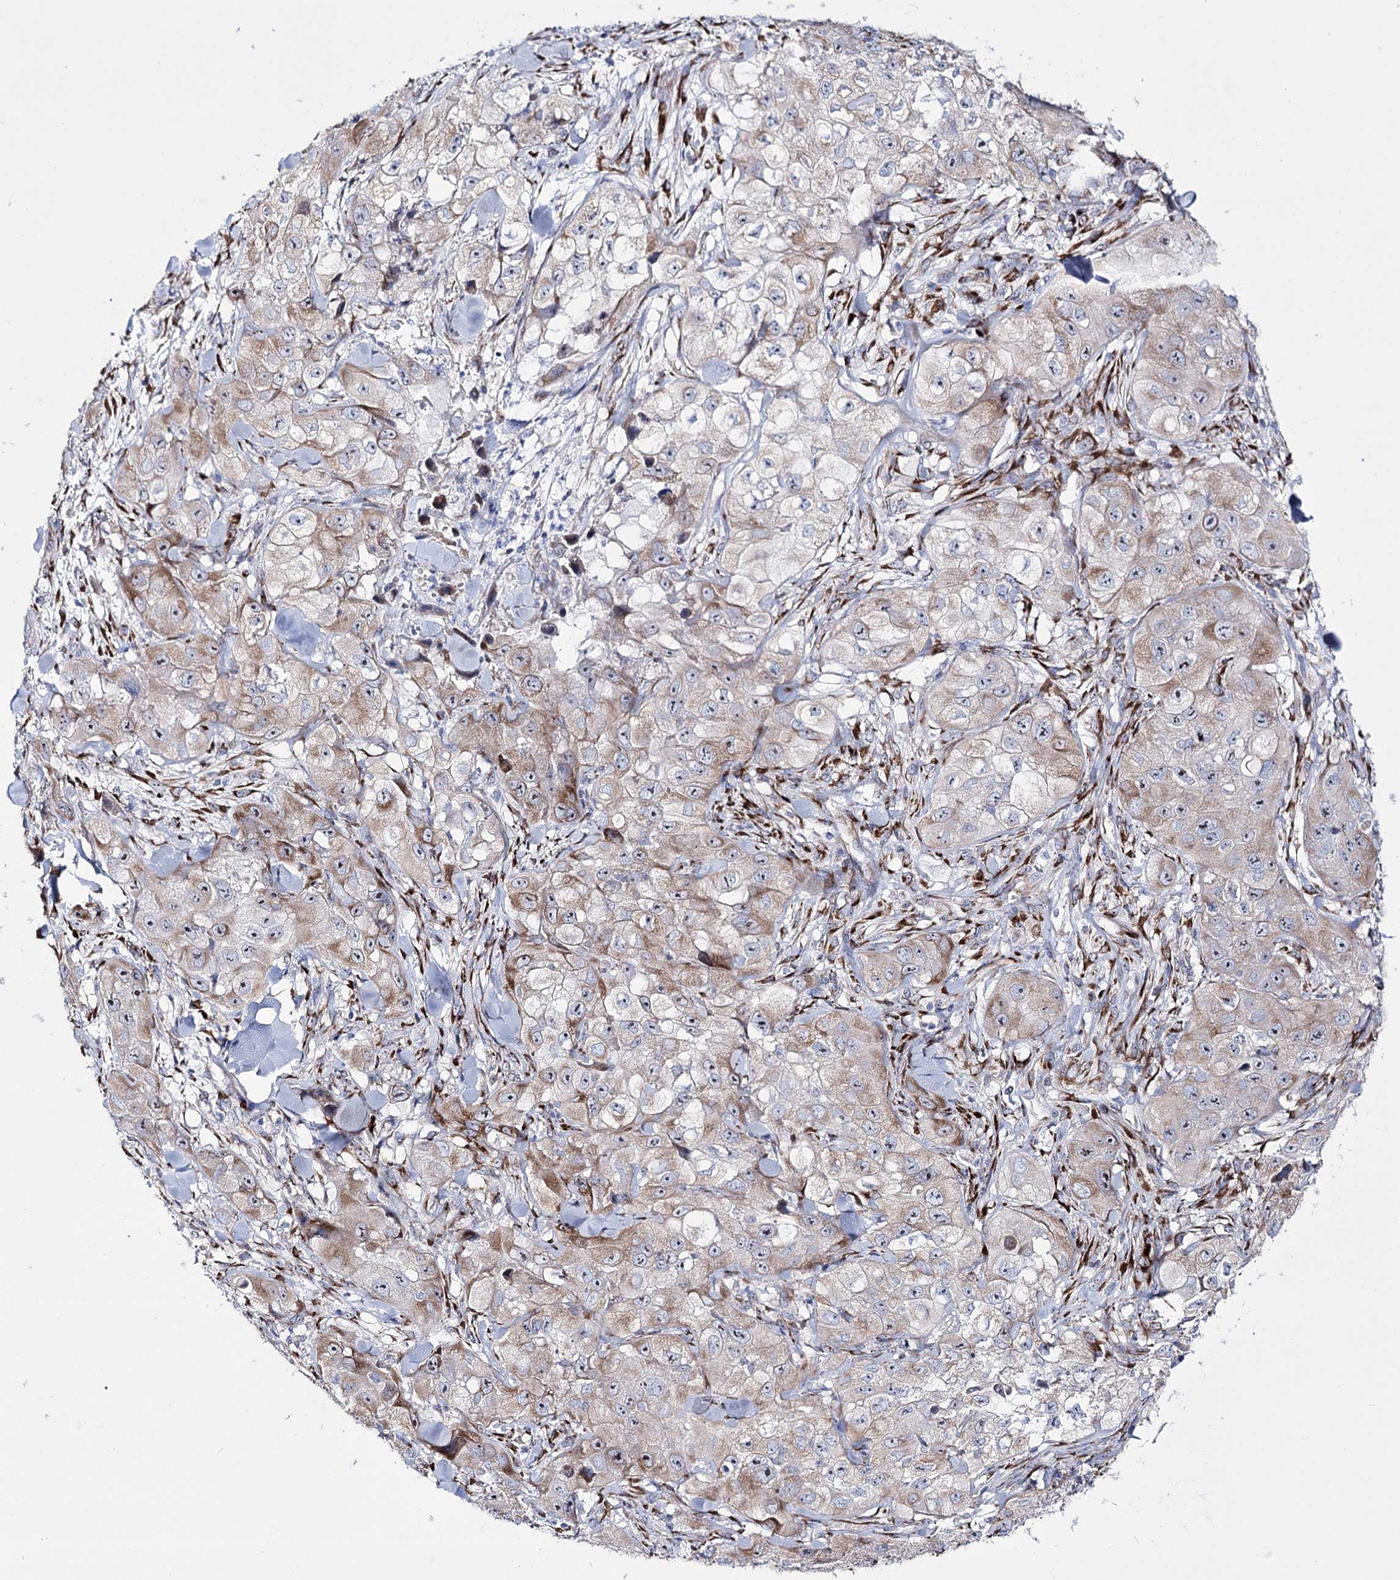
{"staining": {"intensity": "moderate", "quantity": "<25%", "location": "cytoplasmic/membranous"}, "tissue": "skin cancer", "cell_type": "Tumor cells", "image_type": "cancer", "snomed": [{"axis": "morphology", "description": "Squamous cell carcinoma, NOS"}, {"axis": "topography", "description": "Skin"}, {"axis": "topography", "description": "Subcutis"}], "caption": "Immunohistochemical staining of human skin cancer exhibits moderate cytoplasmic/membranous protein staining in approximately <25% of tumor cells.", "gene": "METTL5", "patient": {"sex": "male", "age": 73}}